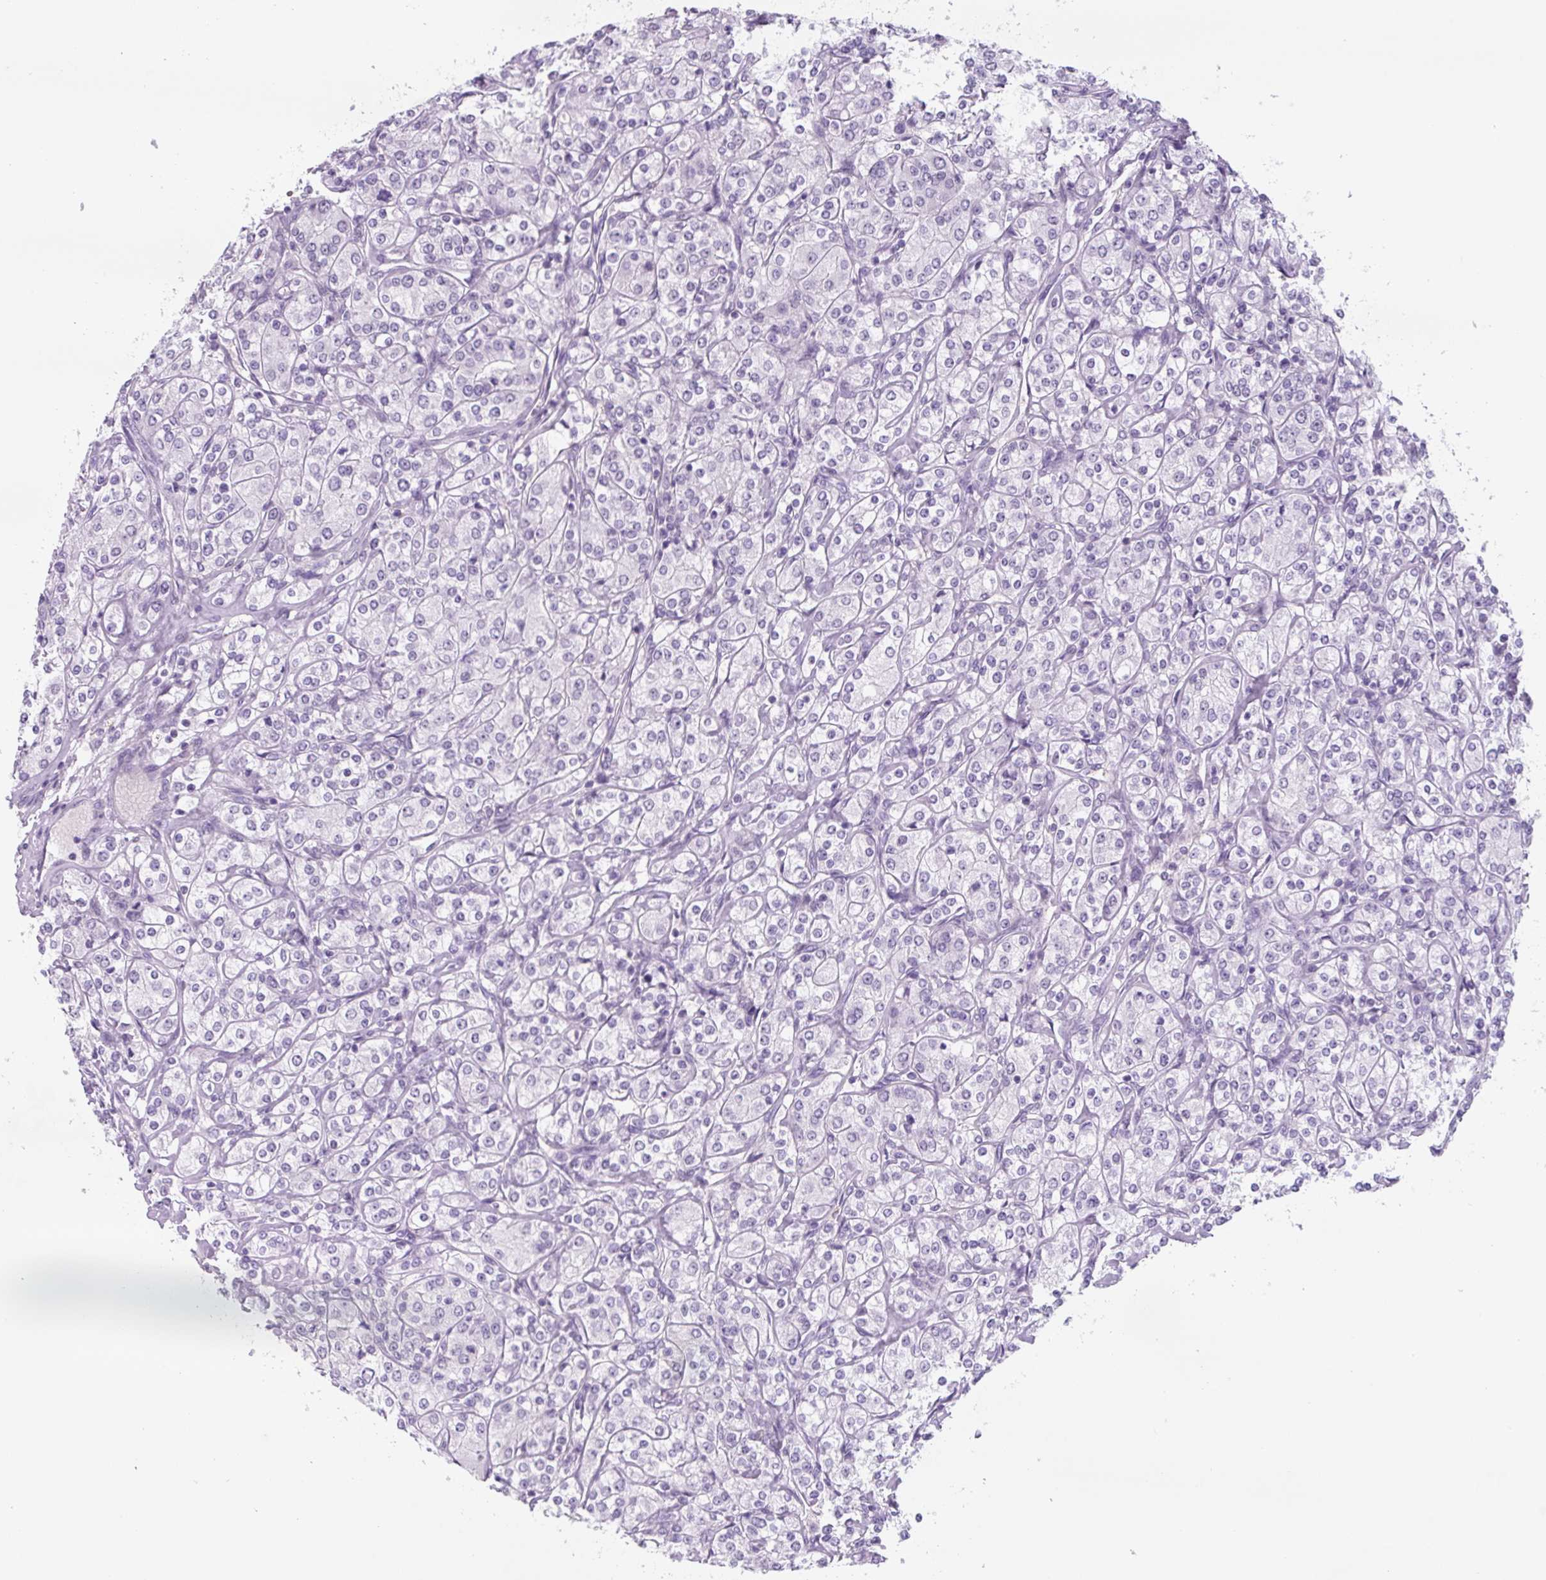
{"staining": {"intensity": "negative", "quantity": "none", "location": "none"}, "tissue": "renal cancer", "cell_type": "Tumor cells", "image_type": "cancer", "snomed": [{"axis": "morphology", "description": "Adenocarcinoma, NOS"}, {"axis": "topography", "description": "Kidney"}], "caption": "This micrograph is of renal adenocarcinoma stained with IHC to label a protein in brown with the nuclei are counter-stained blue. There is no expression in tumor cells. (DAB (3,3'-diaminobenzidine) immunohistochemistry visualized using brightfield microscopy, high magnification).", "gene": "TNFRSF8", "patient": {"sex": "male", "age": 77}}